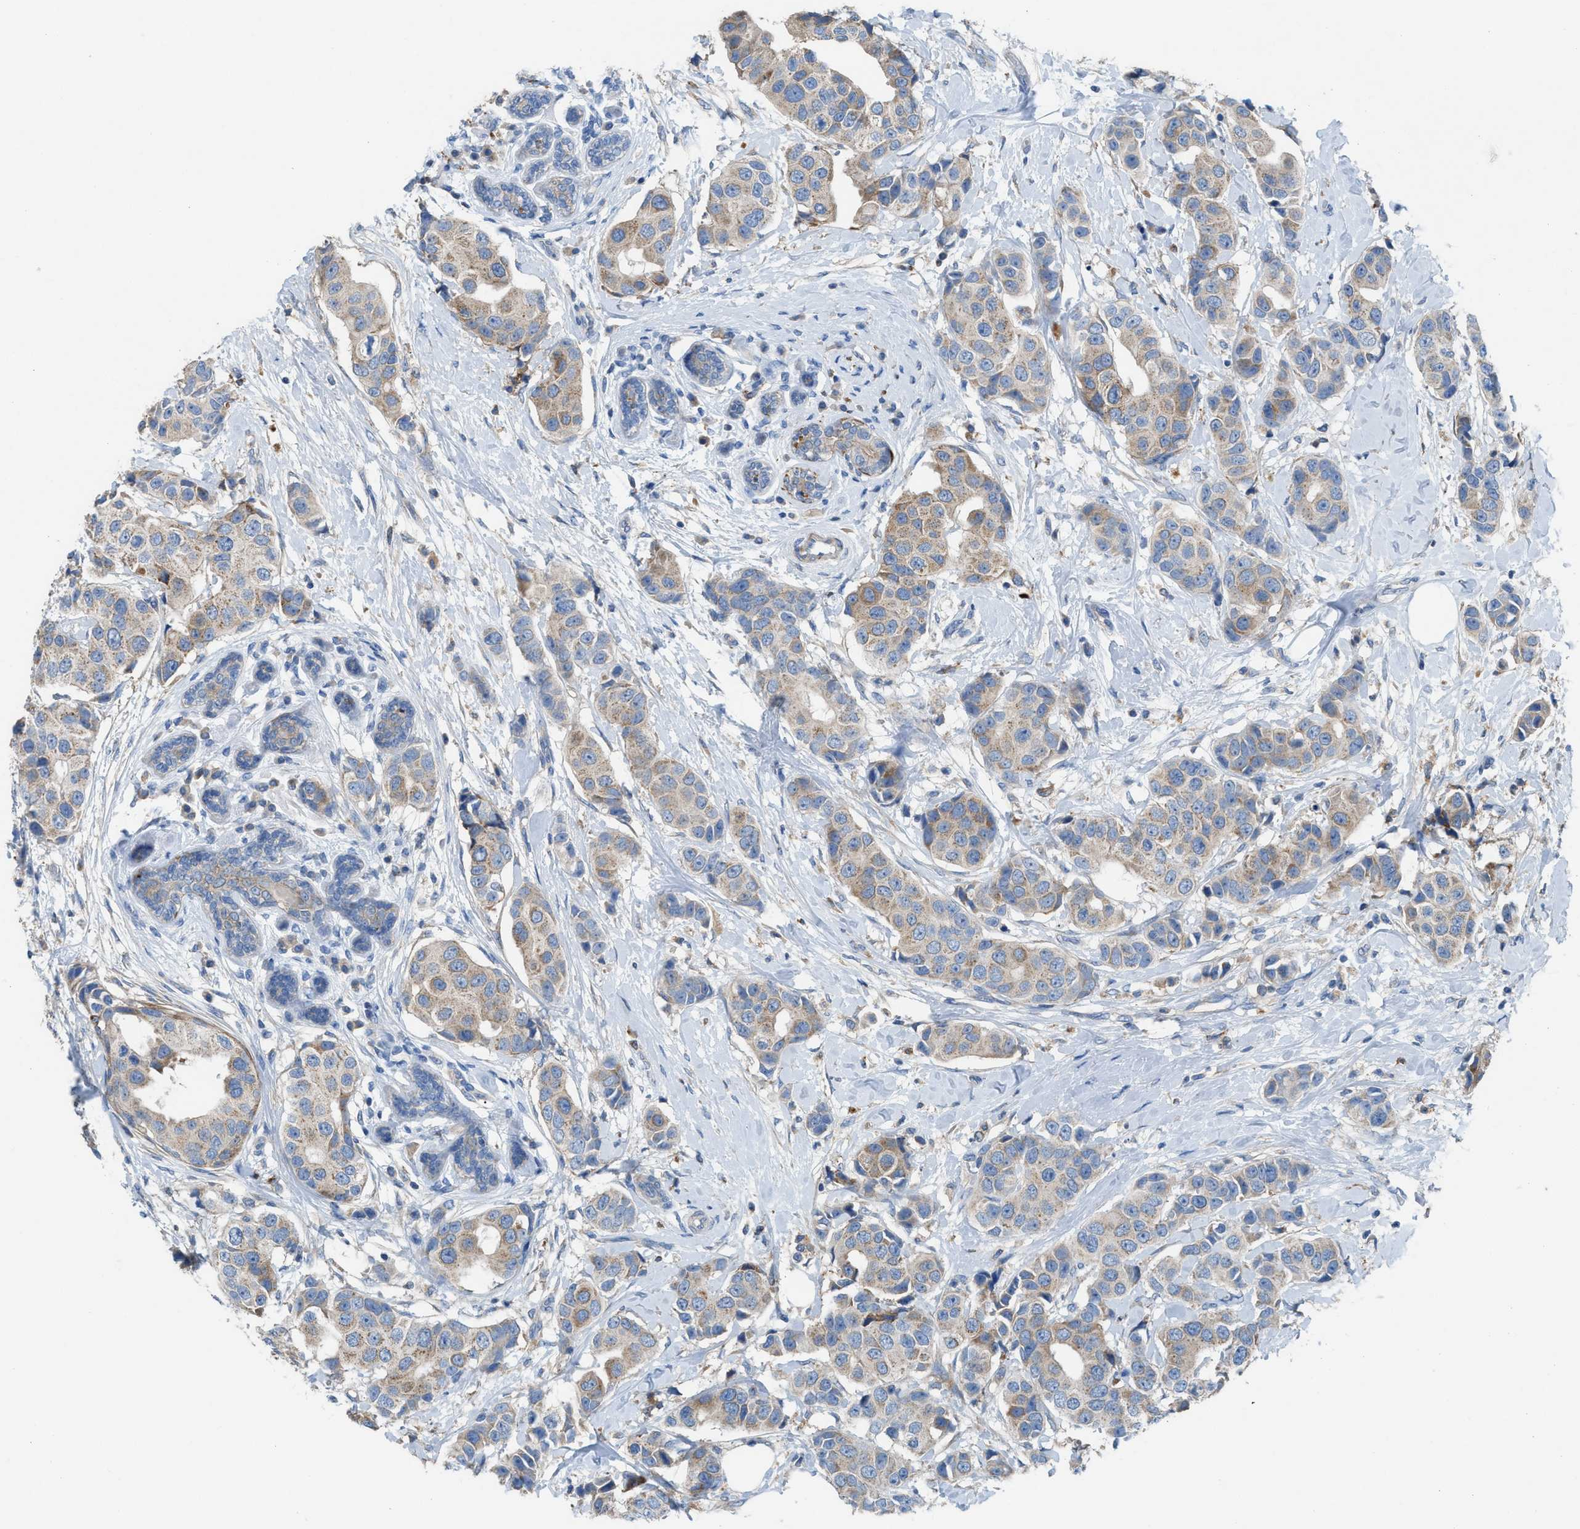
{"staining": {"intensity": "weak", "quantity": ">75%", "location": "cytoplasmic/membranous"}, "tissue": "breast cancer", "cell_type": "Tumor cells", "image_type": "cancer", "snomed": [{"axis": "morphology", "description": "Normal tissue, NOS"}, {"axis": "morphology", "description": "Duct carcinoma"}, {"axis": "topography", "description": "Breast"}], "caption": "Intraductal carcinoma (breast) stained for a protein (brown) demonstrates weak cytoplasmic/membranous positive positivity in approximately >75% of tumor cells.", "gene": "AOAH", "patient": {"sex": "female", "age": 39}}